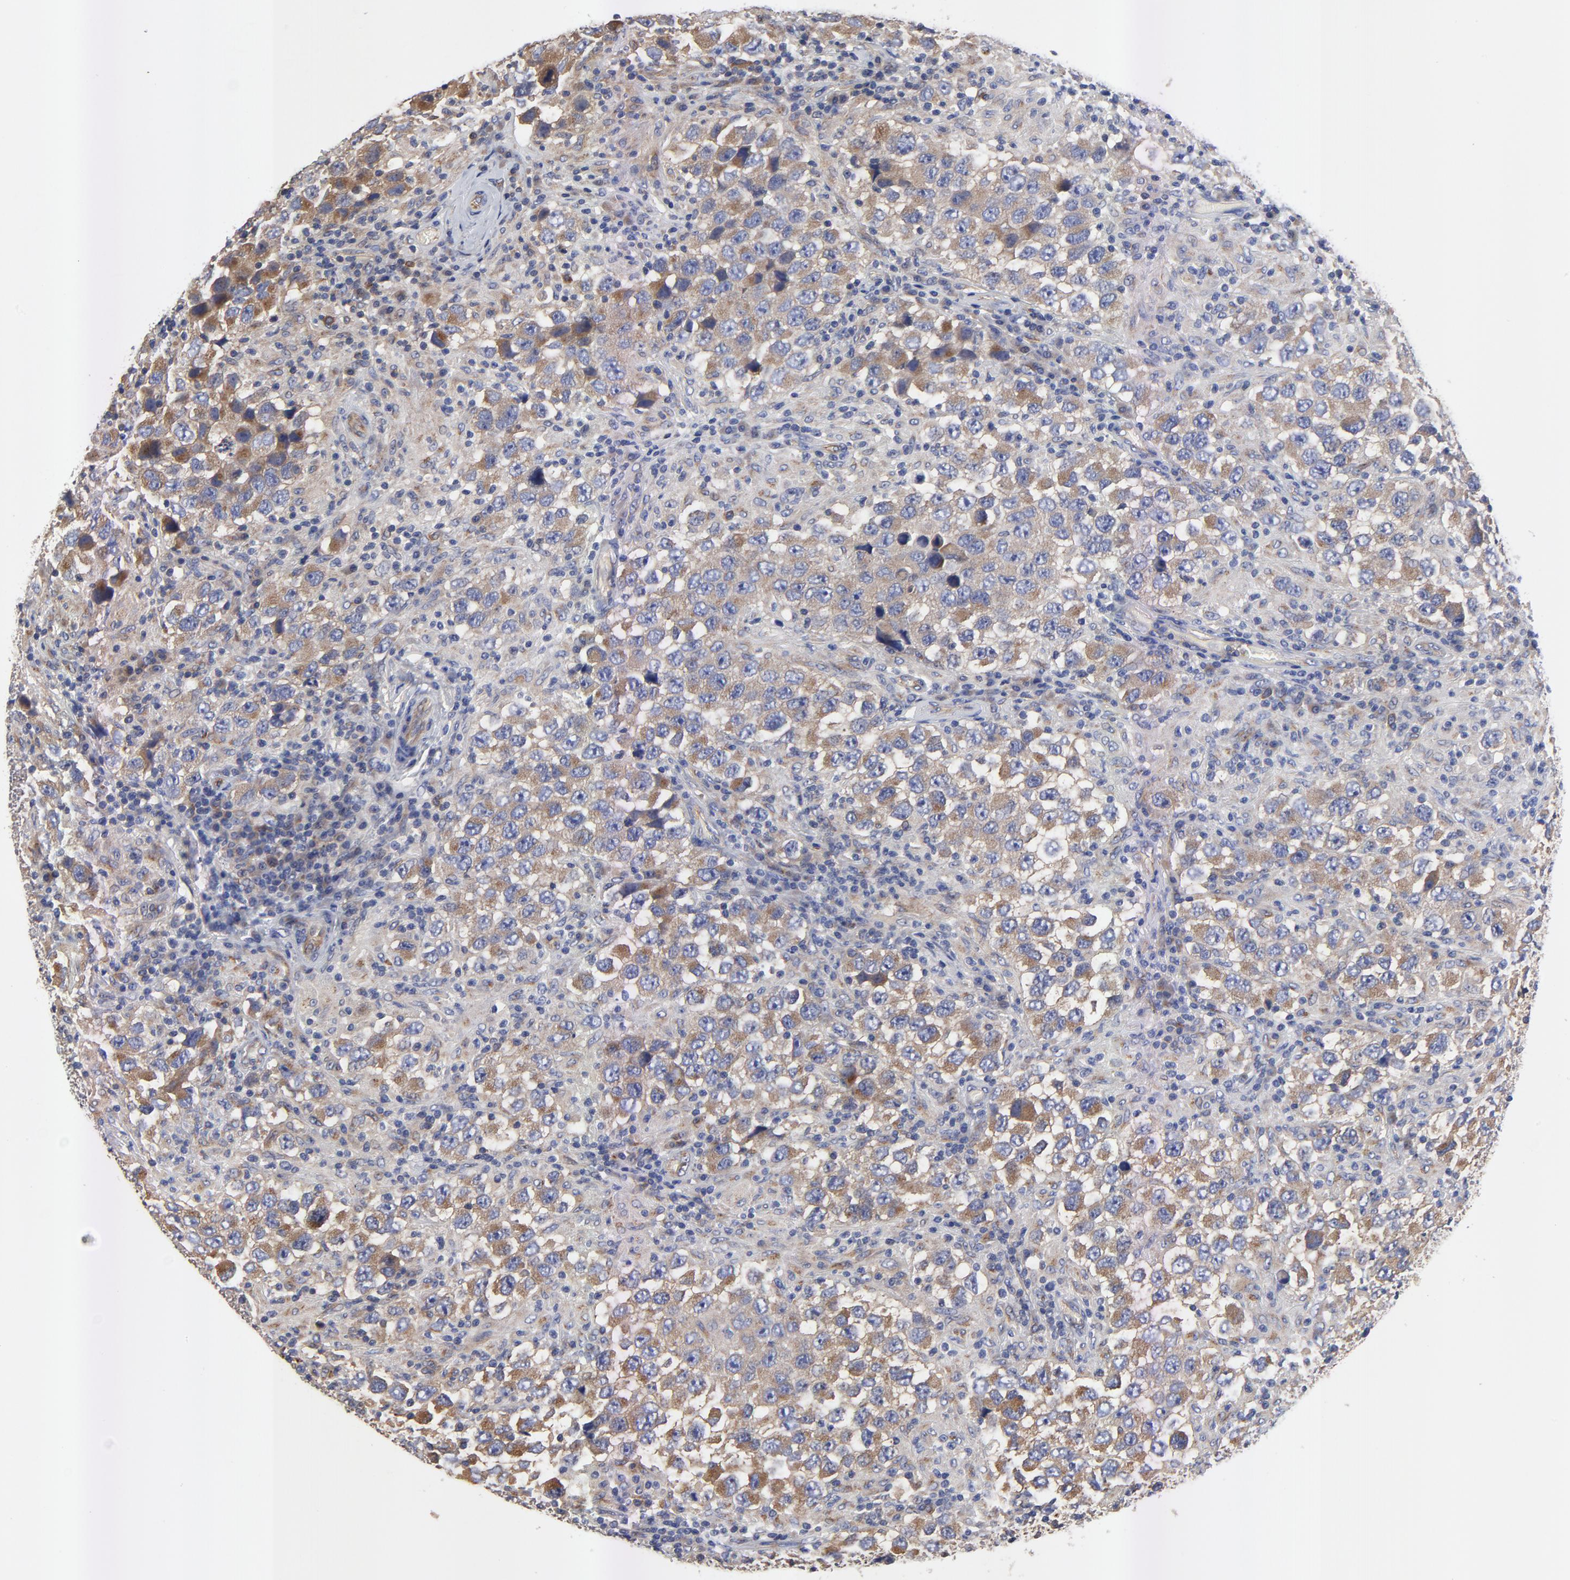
{"staining": {"intensity": "moderate", "quantity": ">75%", "location": "cytoplasmic/membranous"}, "tissue": "testis cancer", "cell_type": "Tumor cells", "image_type": "cancer", "snomed": [{"axis": "morphology", "description": "Carcinoma, Embryonal, NOS"}, {"axis": "topography", "description": "Testis"}], "caption": "Moderate cytoplasmic/membranous expression for a protein is seen in about >75% of tumor cells of testis embryonal carcinoma using immunohistochemistry (IHC).", "gene": "FBXL2", "patient": {"sex": "male", "age": 21}}